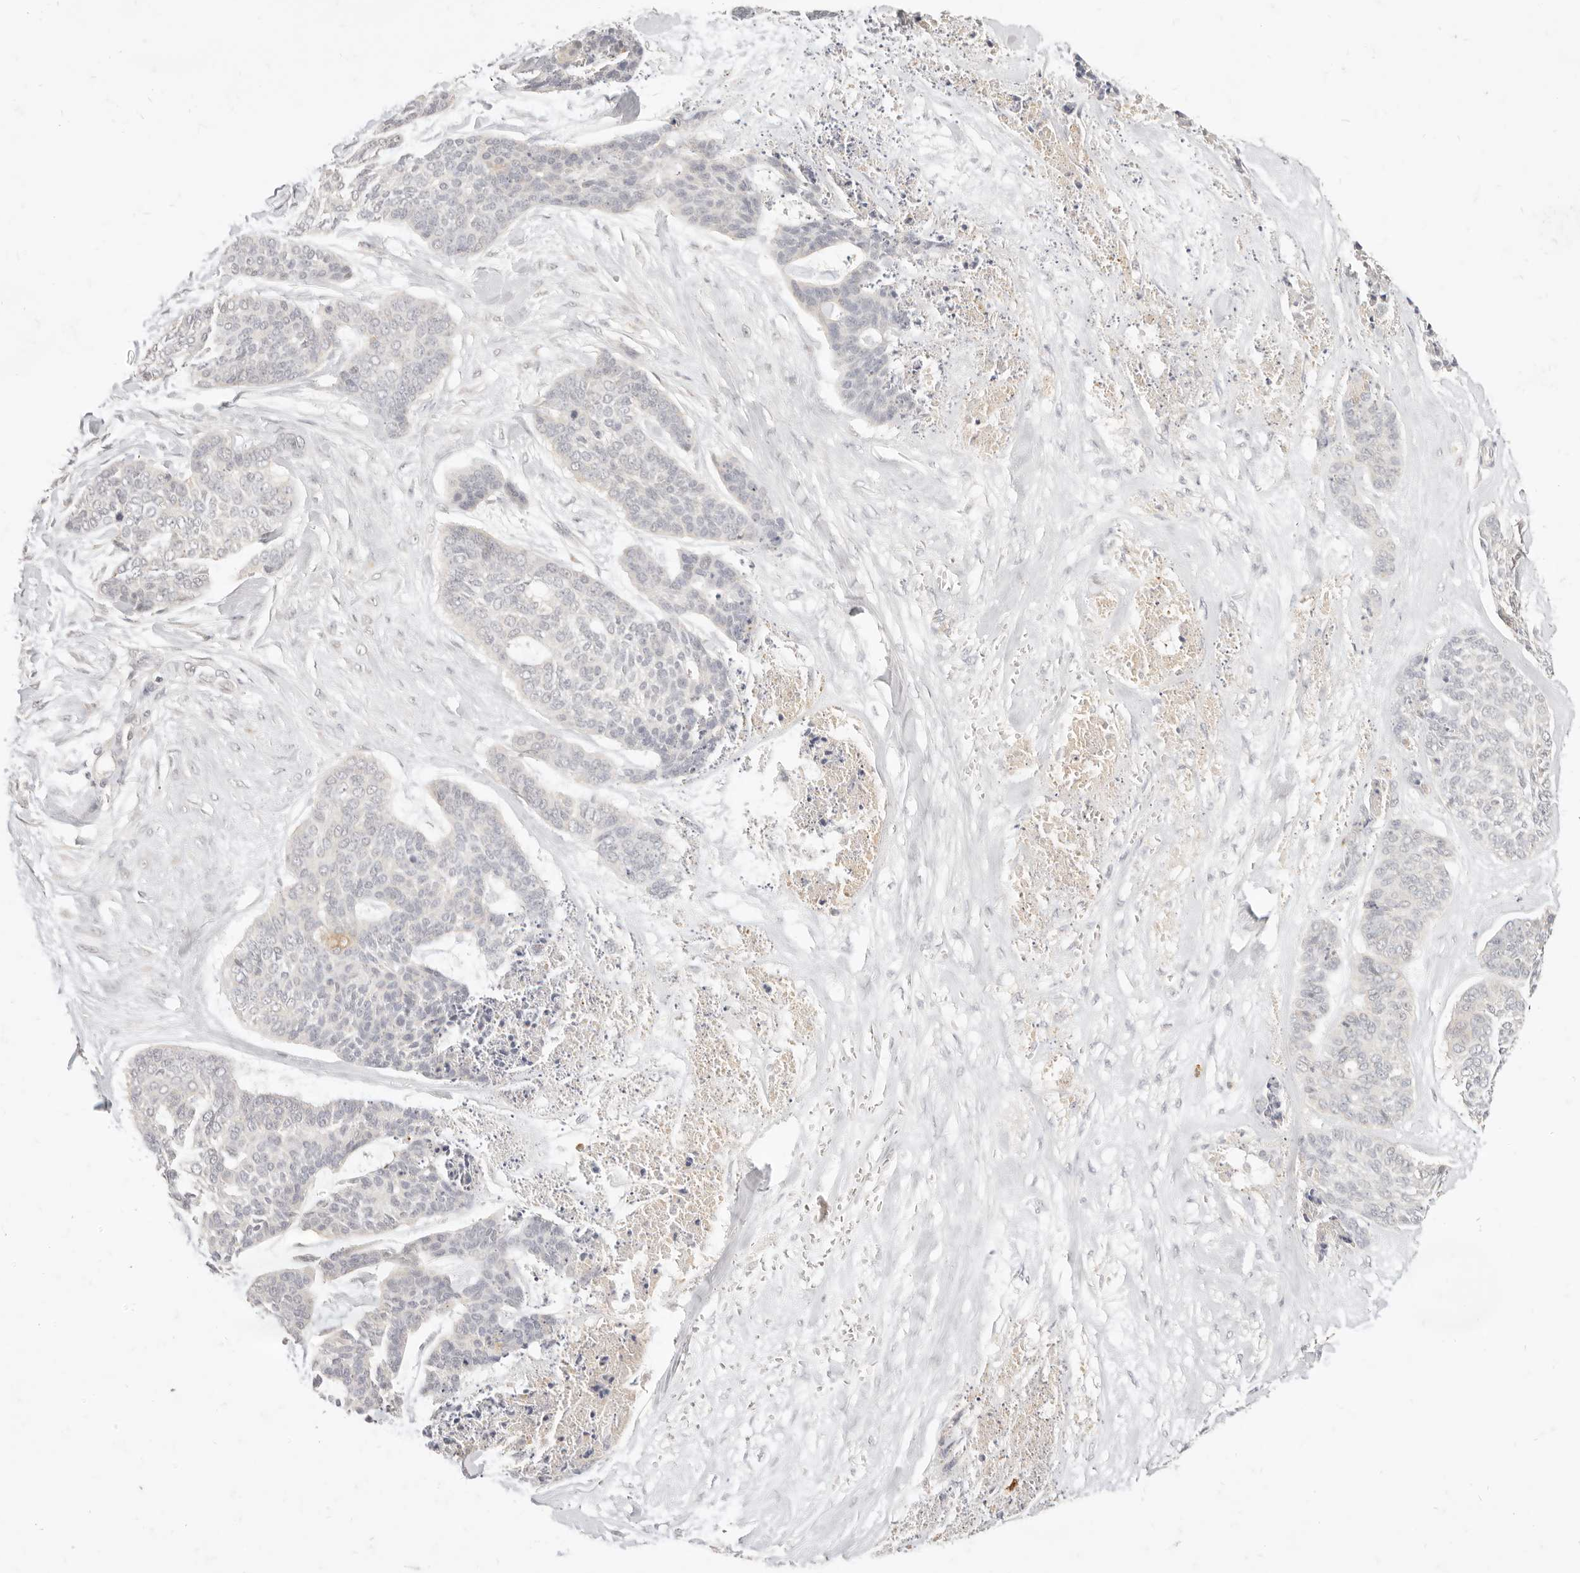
{"staining": {"intensity": "negative", "quantity": "none", "location": "none"}, "tissue": "skin cancer", "cell_type": "Tumor cells", "image_type": "cancer", "snomed": [{"axis": "morphology", "description": "Basal cell carcinoma"}, {"axis": "topography", "description": "Skin"}], "caption": "A high-resolution histopathology image shows immunohistochemistry (IHC) staining of skin cancer, which demonstrates no significant staining in tumor cells.", "gene": "TMTC2", "patient": {"sex": "female", "age": 64}}